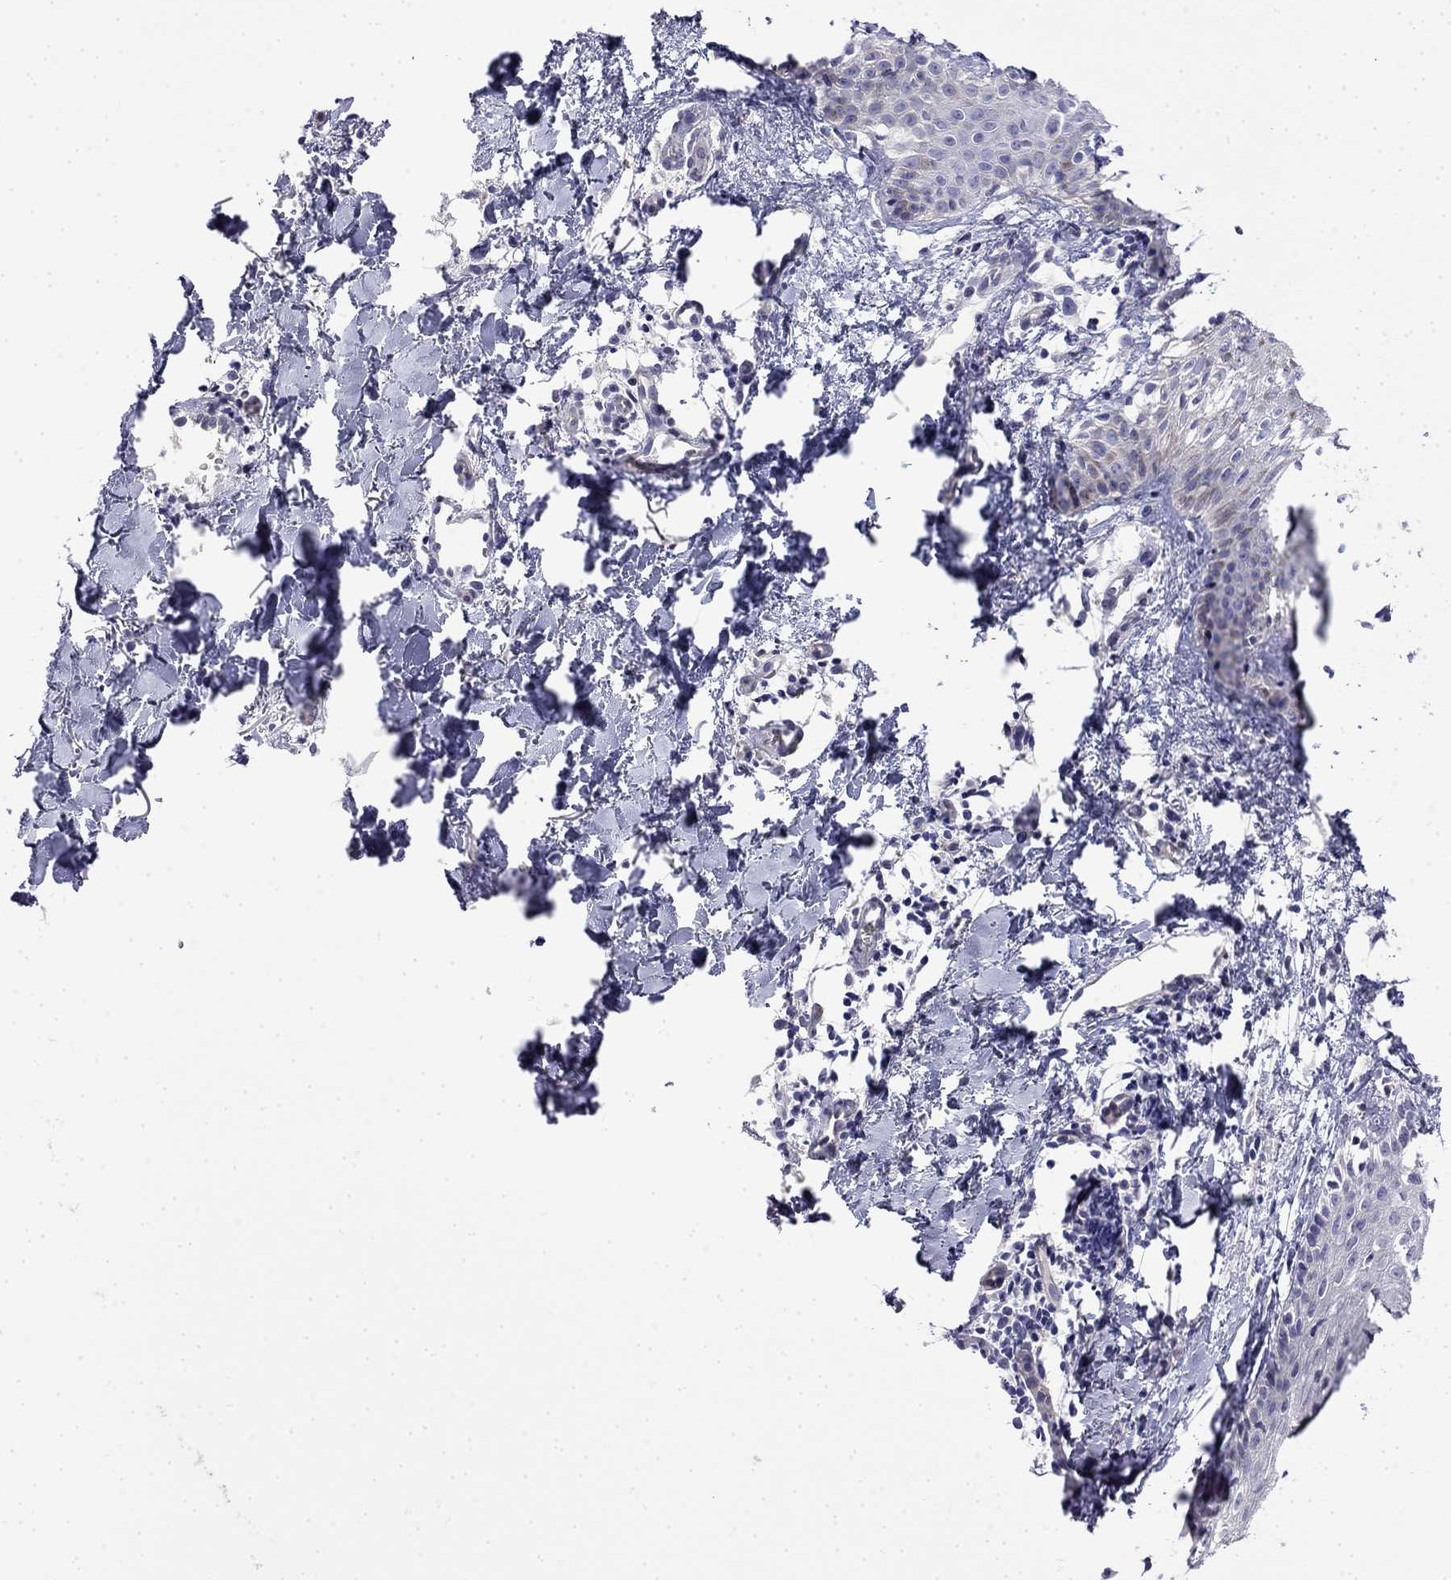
{"staining": {"intensity": "negative", "quantity": "none", "location": "none"}, "tissue": "melanoma", "cell_type": "Tumor cells", "image_type": "cancer", "snomed": [{"axis": "morphology", "description": "Malignant melanoma, NOS"}, {"axis": "topography", "description": "Skin"}], "caption": "There is no significant expression in tumor cells of melanoma. (Brightfield microscopy of DAB (3,3'-diaminobenzidine) immunohistochemistry at high magnification).", "gene": "GUCA1B", "patient": {"sex": "male", "age": 51}}